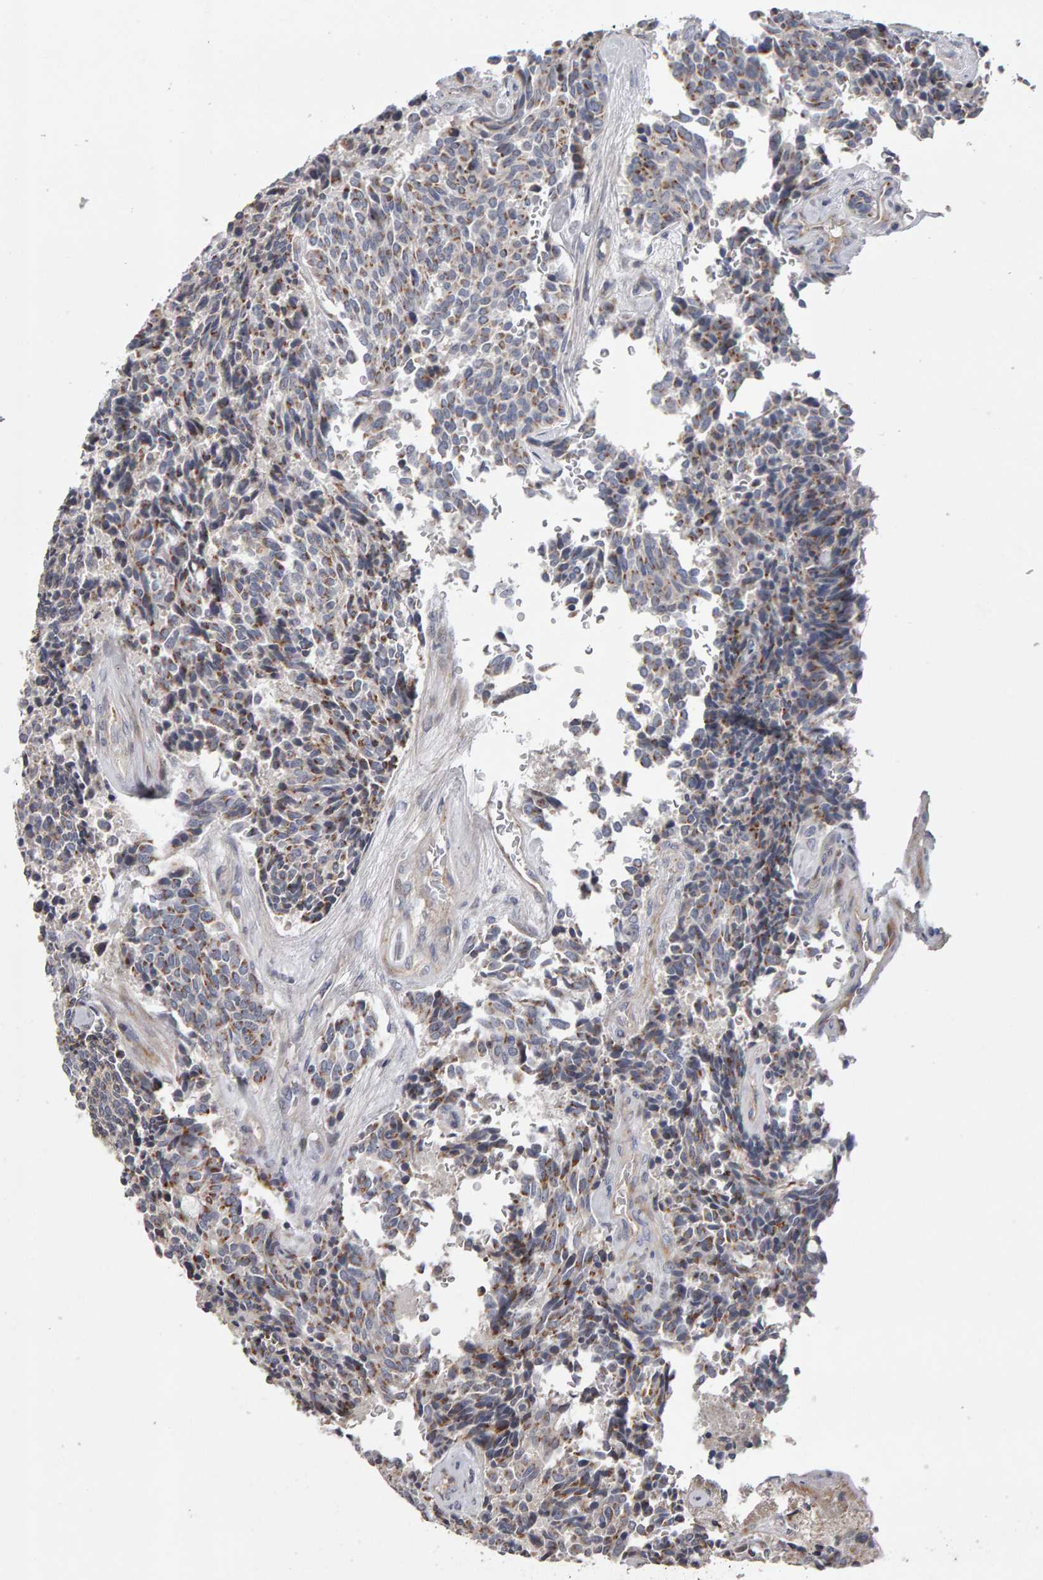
{"staining": {"intensity": "moderate", "quantity": "25%-75%", "location": "cytoplasmic/membranous"}, "tissue": "carcinoid", "cell_type": "Tumor cells", "image_type": "cancer", "snomed": [{"axis": "morphology", "description": "Carcinoid, malignant, NOS"}, {"axis": "topography", "description": "Pancreas"}], "caption": "Protein staining displays moderate cytoplasmic/membranous positivity in approximately 25%-75% of tumor cells in carcinoid. (Brightfield microscopy of DAB IHC at high magnification).", "gene": "CANT1", "patient": {"sex": "female", "age": 54}}